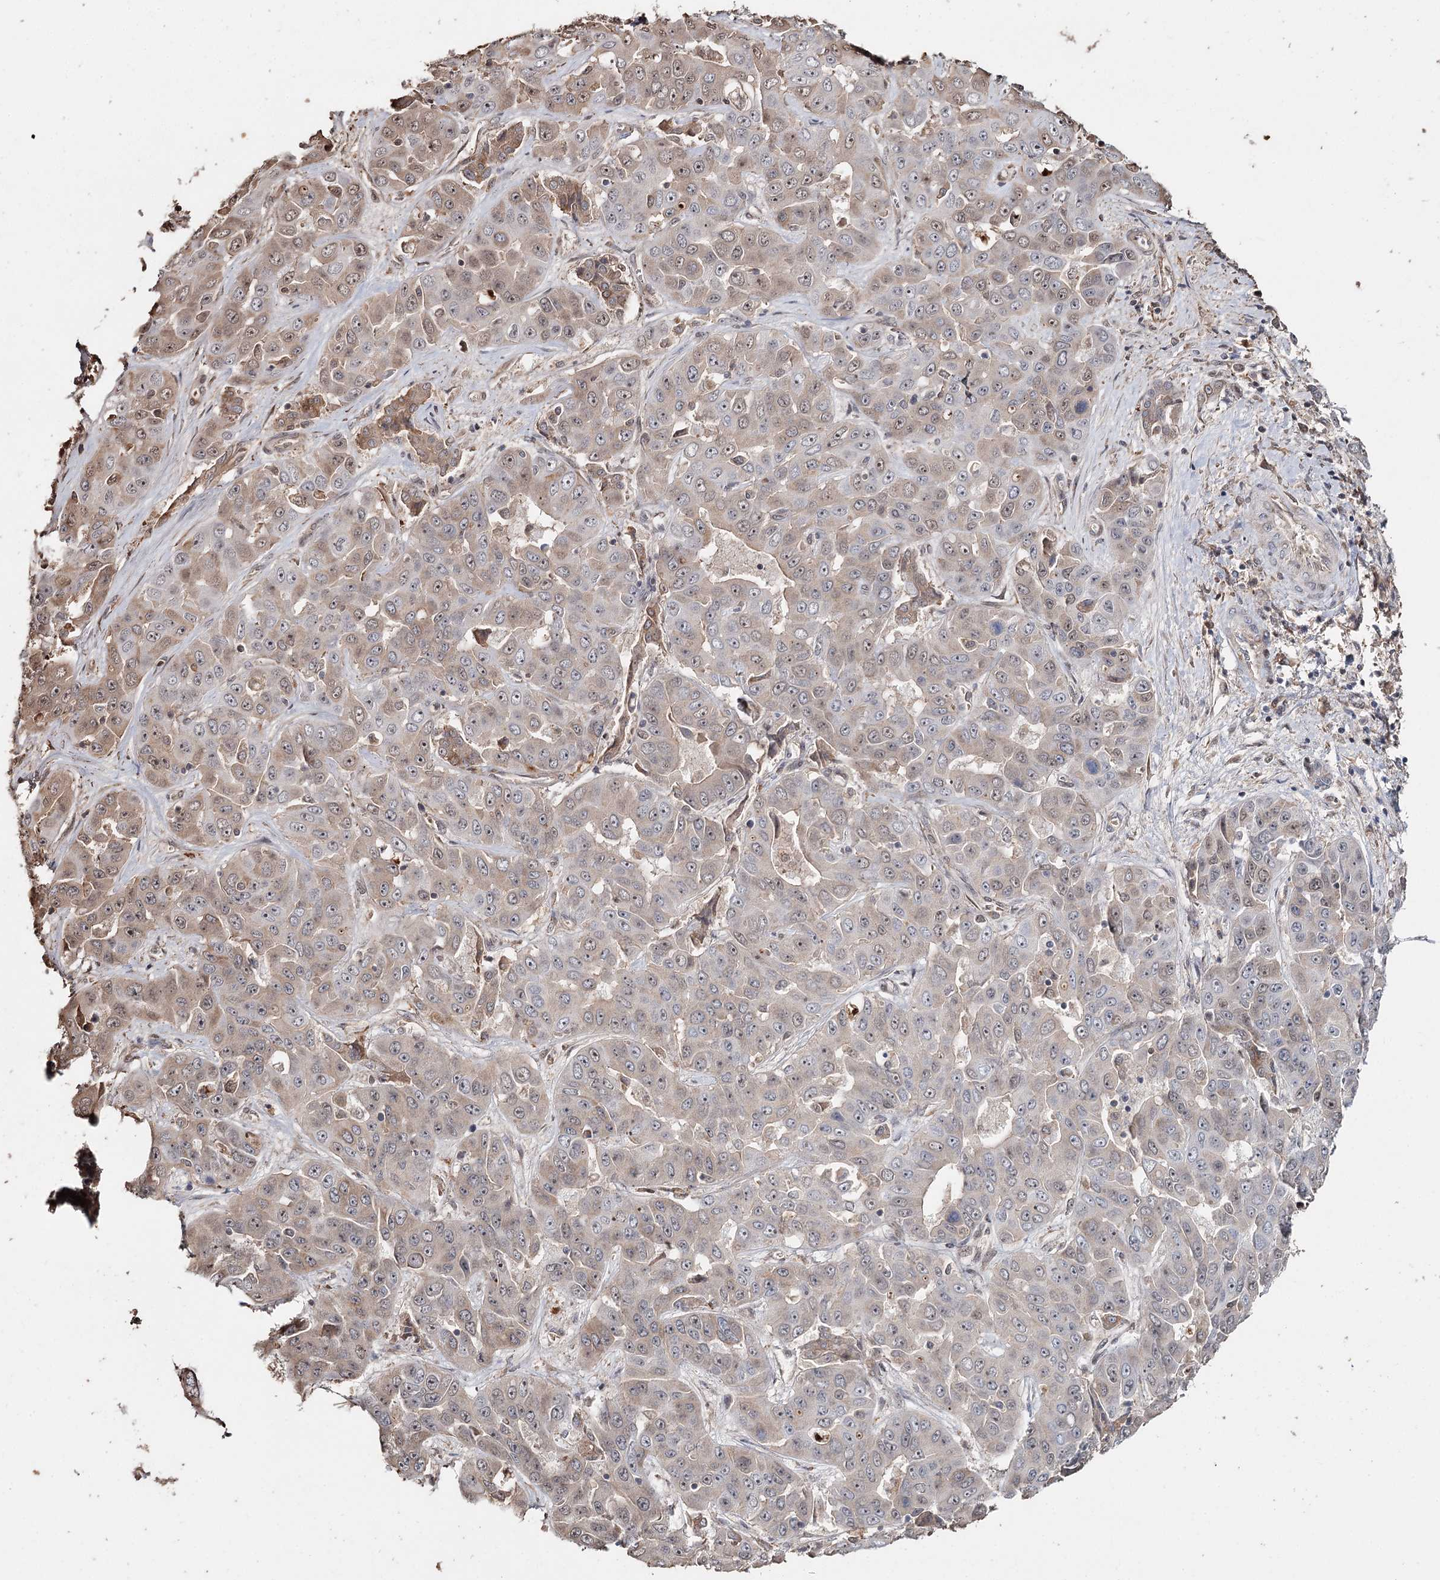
{"staining": {"intensity": "weak", "quantity": ">75%", "location": "cytoplasmic/membranous,nuclear"}, "tissue": "liver cancer", "cell_type": "Tumor cells", "image_type": "cancer", "snomed": [{"axis": "morphology", "description": "Cholangiocarcinoma"}, {"axis": "topography", "description": "Liver"}], "caption": "A micrograph showing weak cytoplasmic/membranous and nuclear staining in approximately >75% of tumor cells in liver cancer, as visualized by brown immunohistochemical staining.", "gene": "SYVN1", "patient": {"sex": "female", "age": 52}}